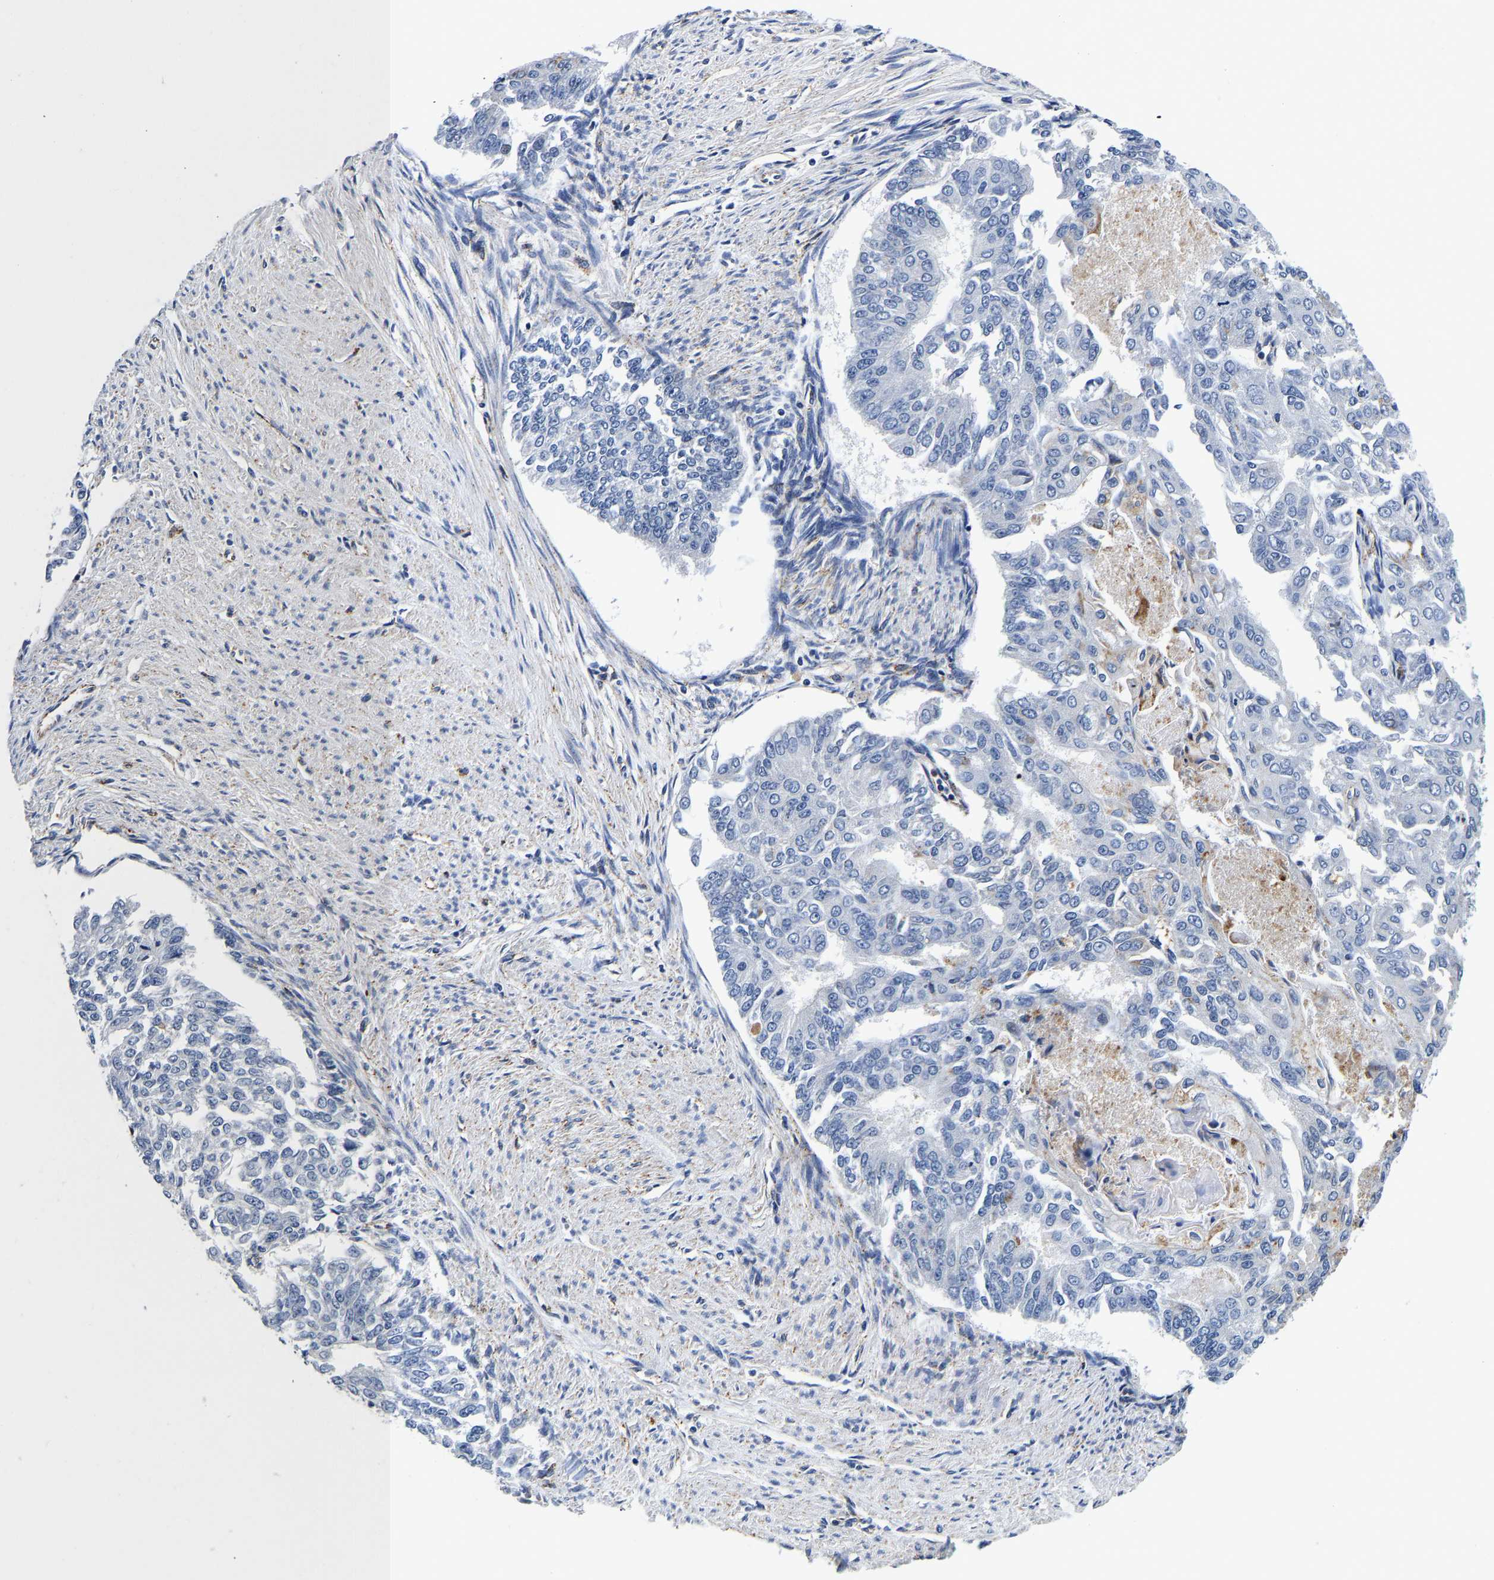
{"staining": {"intensity": "negative", "quantity": "none", "location": "none"}, "tissue": "endometrial cancer", "cell_type": "Tumor cells", "image_type": "cancer", "snomed": [{"axis": "morphology", "description": "Adenocarcinoma, NOS"}, {"axis": "topography", "description": "Endometrium"}], "caption": "A high-resolution photomicrograph shows immunohistochemistry (IHC) staining of endometrial cancer, which displays no significant expression in tumor cells.", "gene": "GRN", "patient": {"sex": "female", "age": 32}}